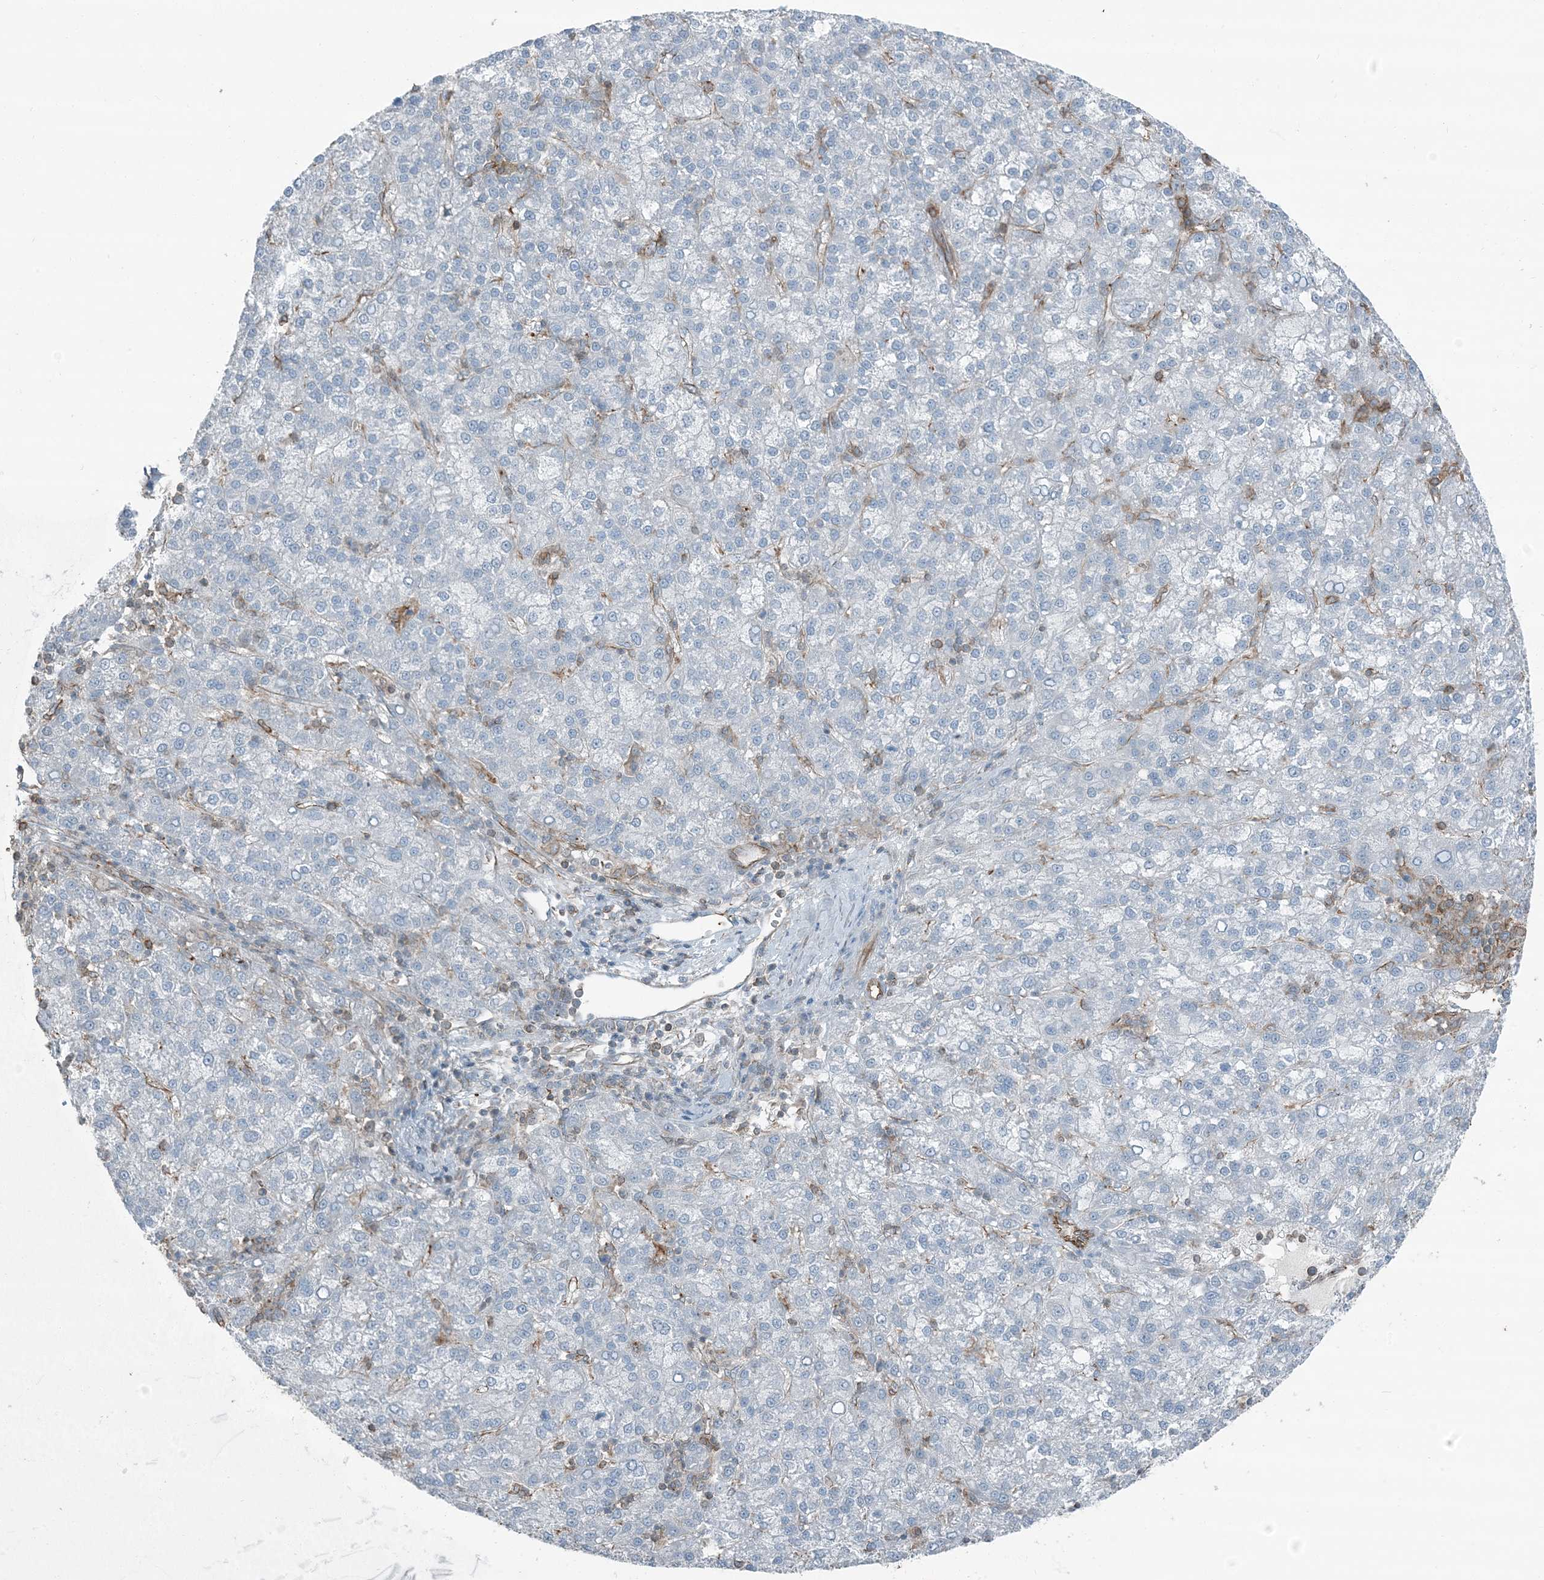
{"staining": {"intensity": "negative", "quantity": "none", "location": "none"}, "tissue": "liver cancer", "cell_type": "Tumor cells", "image_type": "cancer", "snomed": [{"axis": "morphology", "description": "Carcinoma, Hepatocellular, NOS"}, {"axis": "topography", "description": "Liver"}], "caption": "Tumor cells show no significant positivity in liver hepatocellular carcinoma.", "gene": "APOBEC3C", "patient": {"sex": "female", "age": 58}}